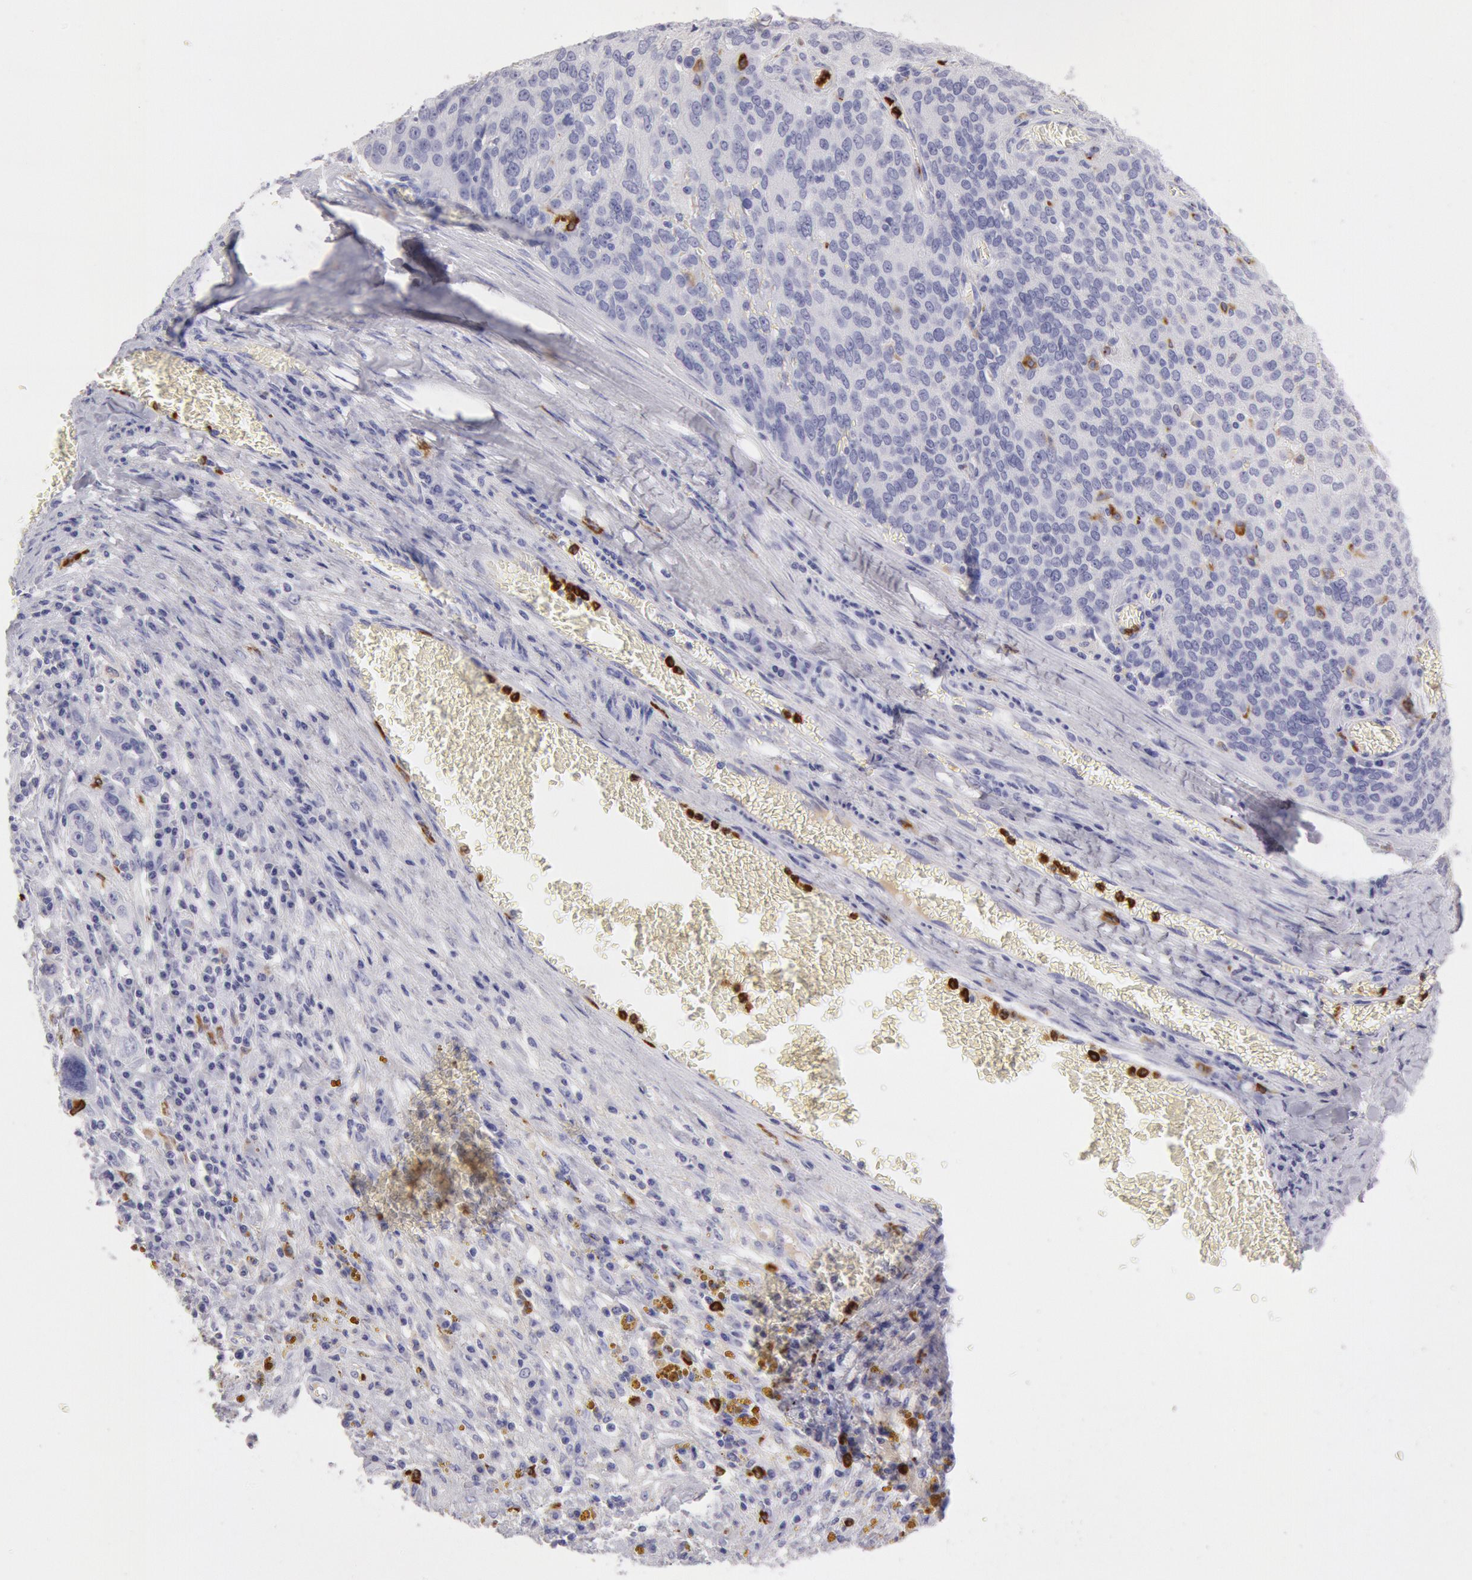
{"staining": {"intensity": "negative", "quantity": "none", "location": "none"}, "tissue": "ovarian cancer", "cell_type": "Tumor cells", "image_type": "cancer", "snomed": [{"axis": "morphology", "description": "Carcinoma, endometroid"}, {"axis": "topography", "description": "Ovary"}], "caption": "Immunohistochemistry (IHC) of ovarian endometroid carcinoma exhibits no expression in tumor cells.", "gene": "FCN1", "patient": {"sex": "female", "age": 75}}